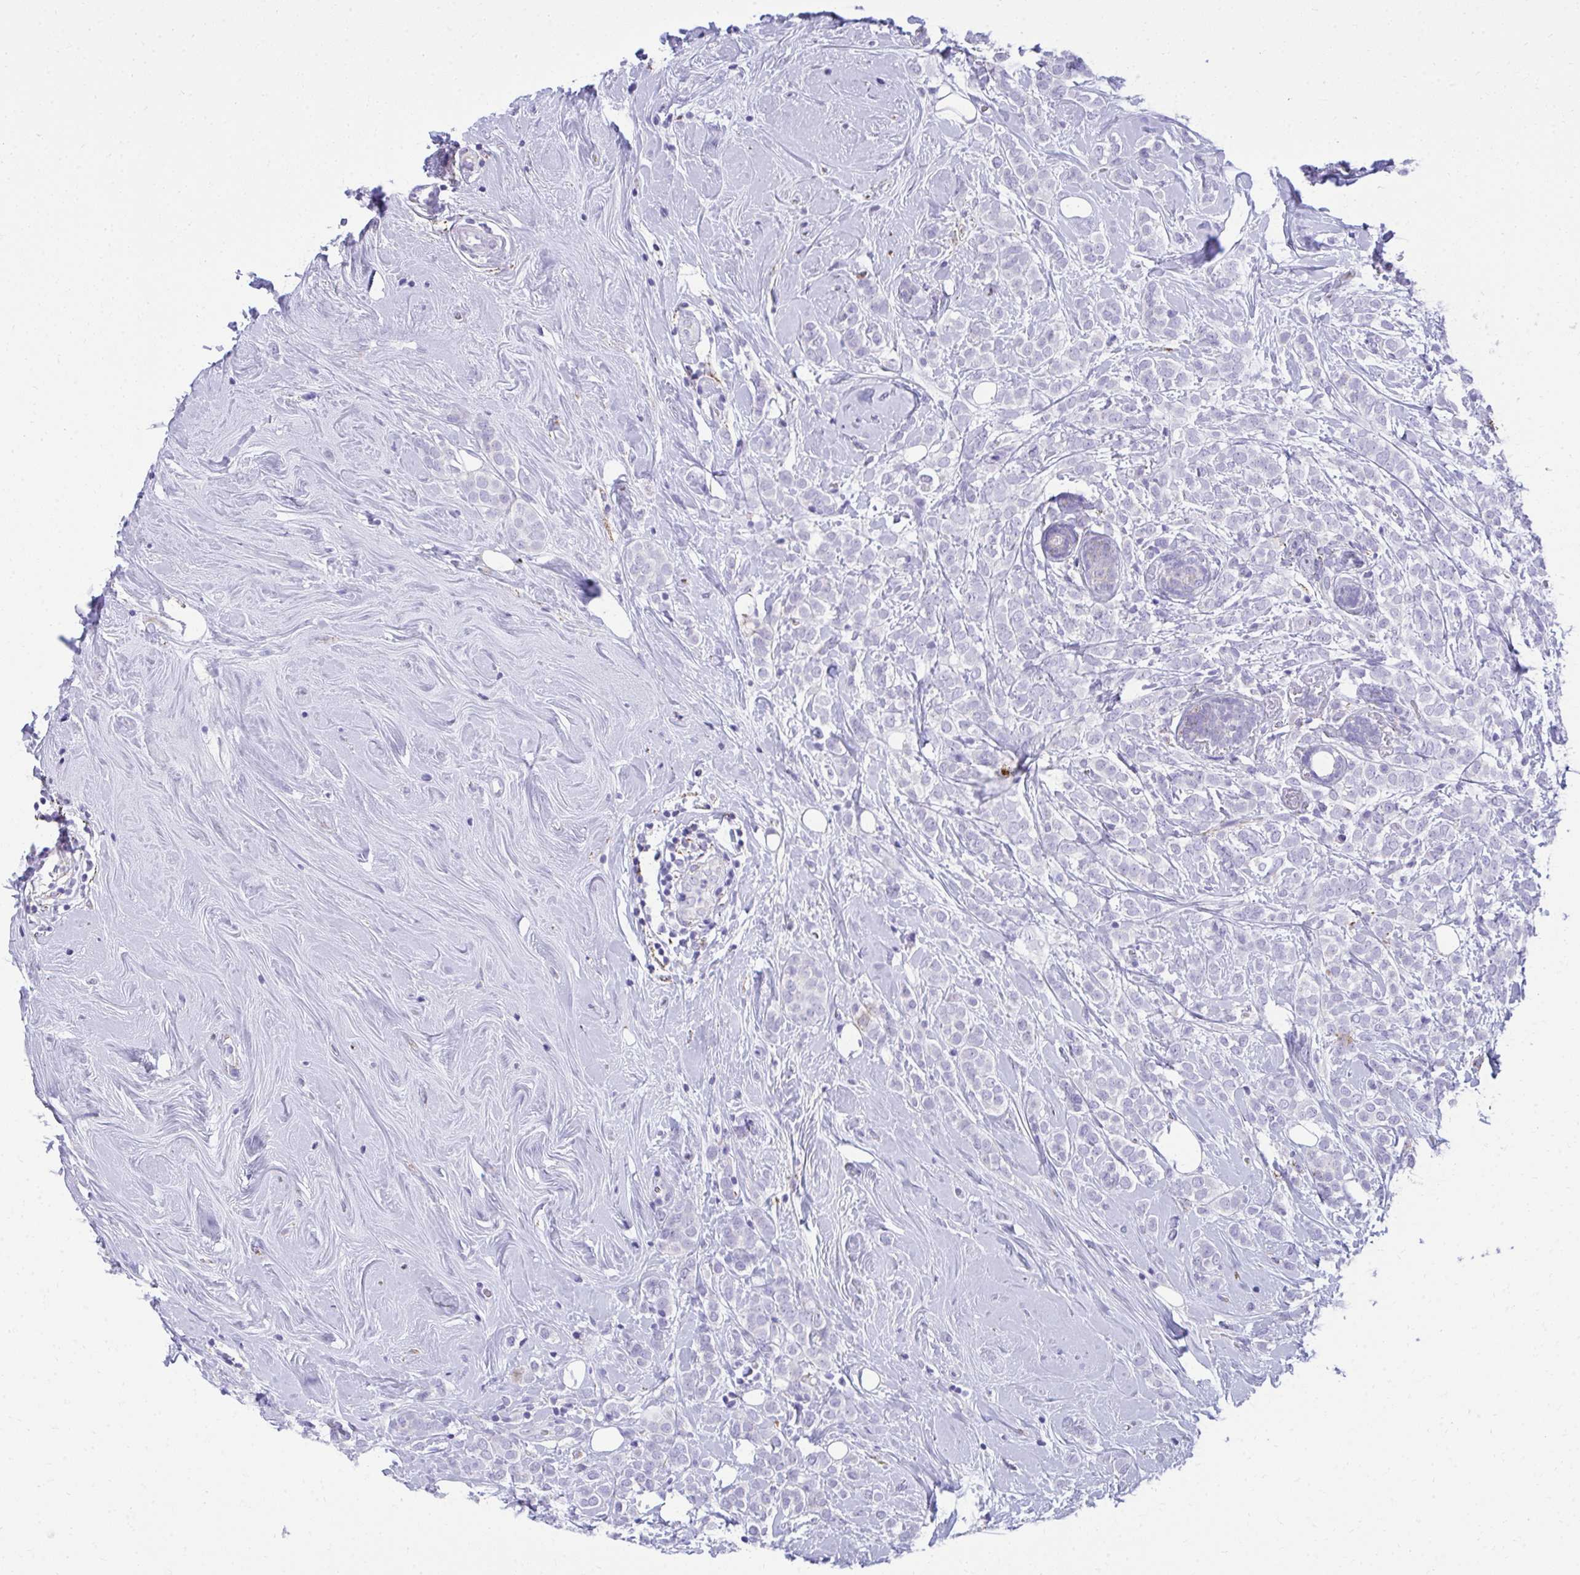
{"staining": {"intensity": "negative", "quantity": "none", "location": "none"}, "tissue": "breast cancer", "cell_type": "Tumor cells", "image_type": "cancer", "snomed": [{"axis": "morphology", "description": "Lobular carcinoma"}, {"axis": "topography", "description": "Breast"}], "caption": "Image shows no protein staining in tumor cells of breast cancer tissue. (Brightfield microscopy of DAB IHC at high magnification).", "gene": "AIG1", "patient": {"sex": "female", "age": 49}}